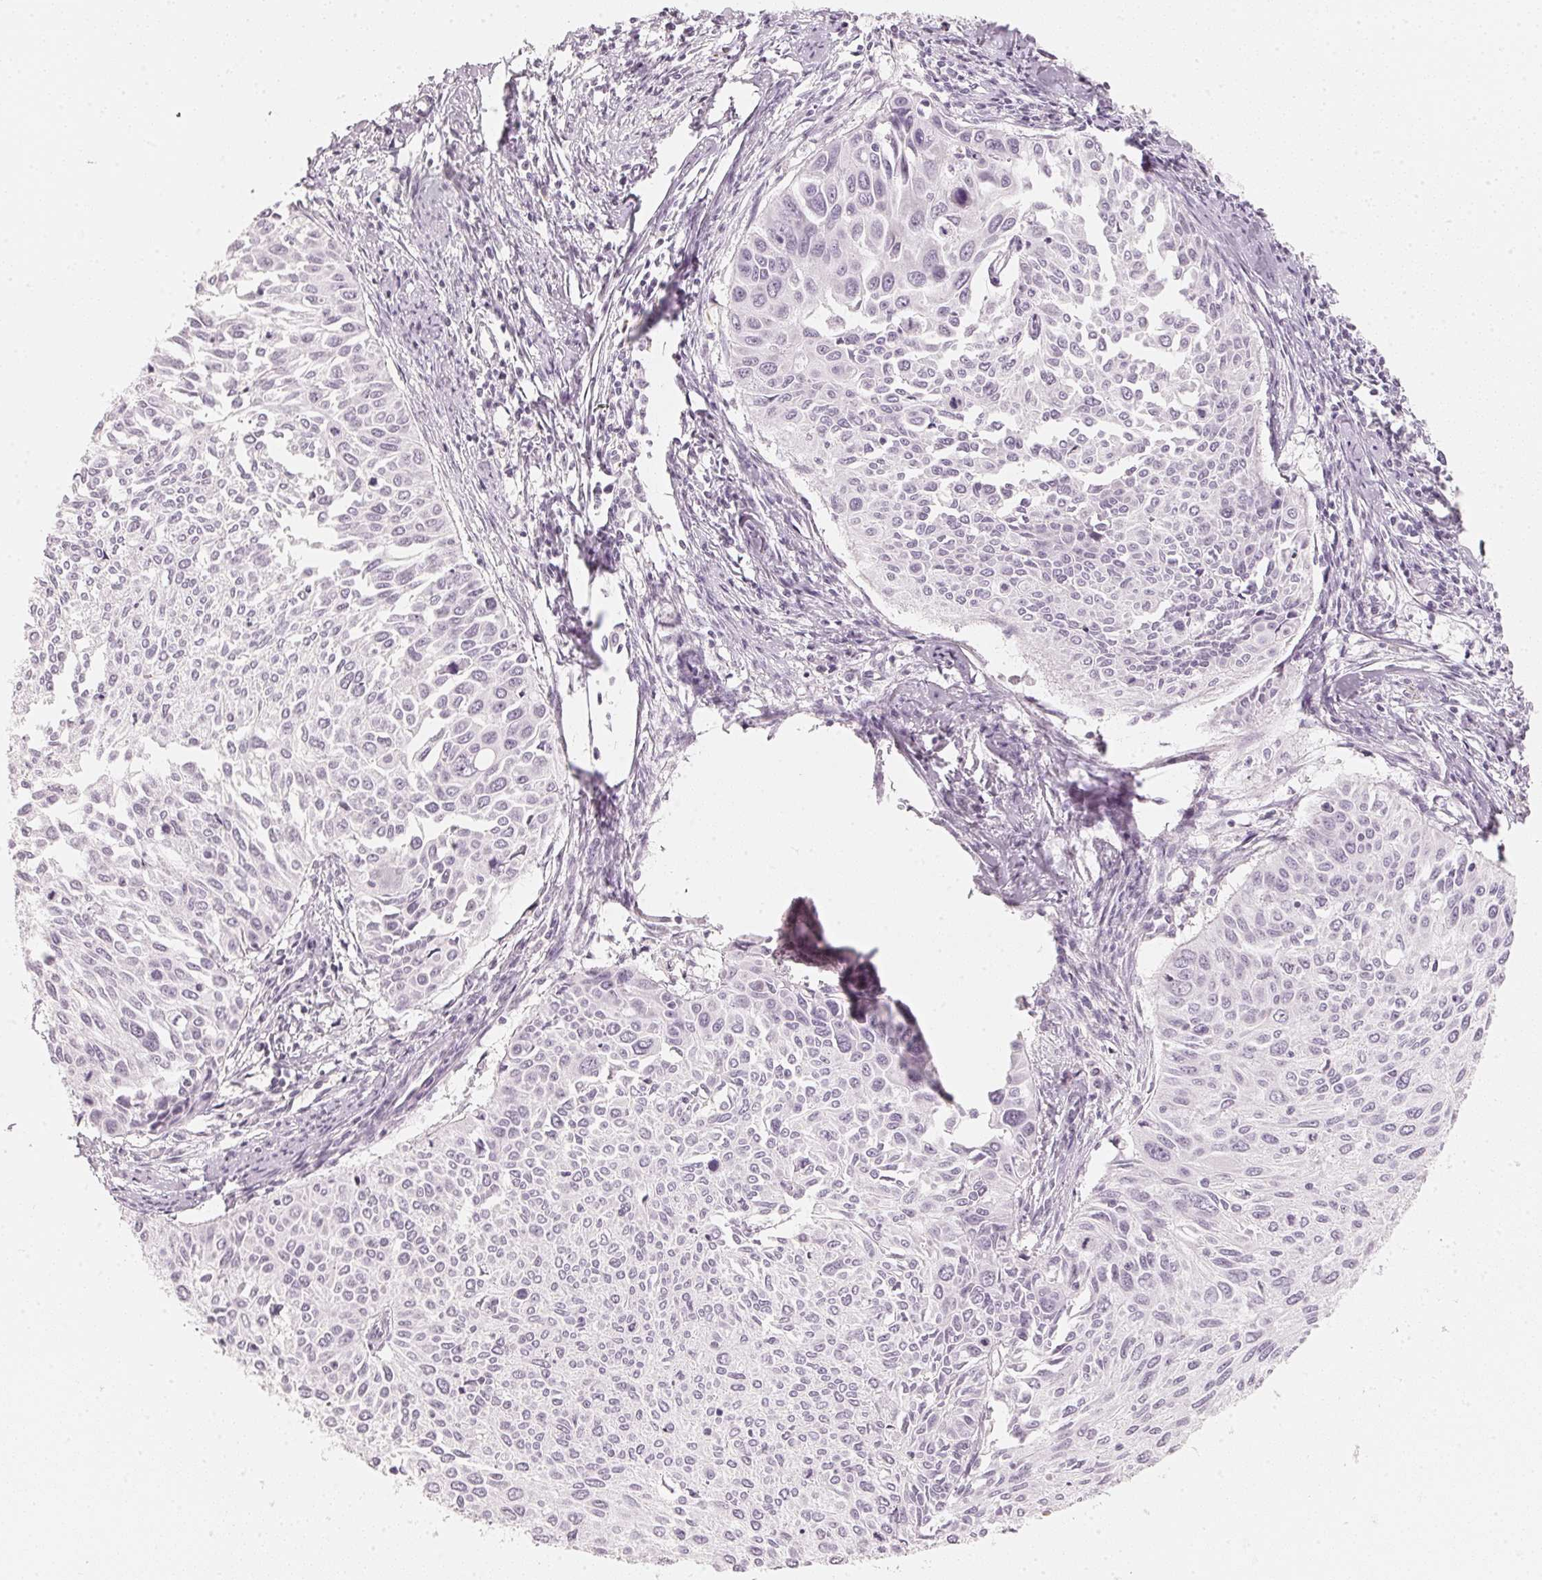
{"staining": {"intensity": "negative", "quantity": "none", "location": "none"}, "tissue": "cervical cancer", "cell_type": "Tumor cells", "image_type": "cancer", "snomed": [{"axis": "morphology", "description": "Squamous cell carcinoma, NOS"}, {"axis": "topography", "description": "Cervix"}], "caption": "Histopathology image shows no significant protein positivity in tumor cells of cervical cancer. (Stains: DAB (3,3'-diaminobenzidine) immunohistochemistry (IHC) with hematoxylin counter stain, Microscopy: brightfield microscopy at high magnification).", "gene": "SLC22A8", "patient": {"sex": "female", "age": 50}}